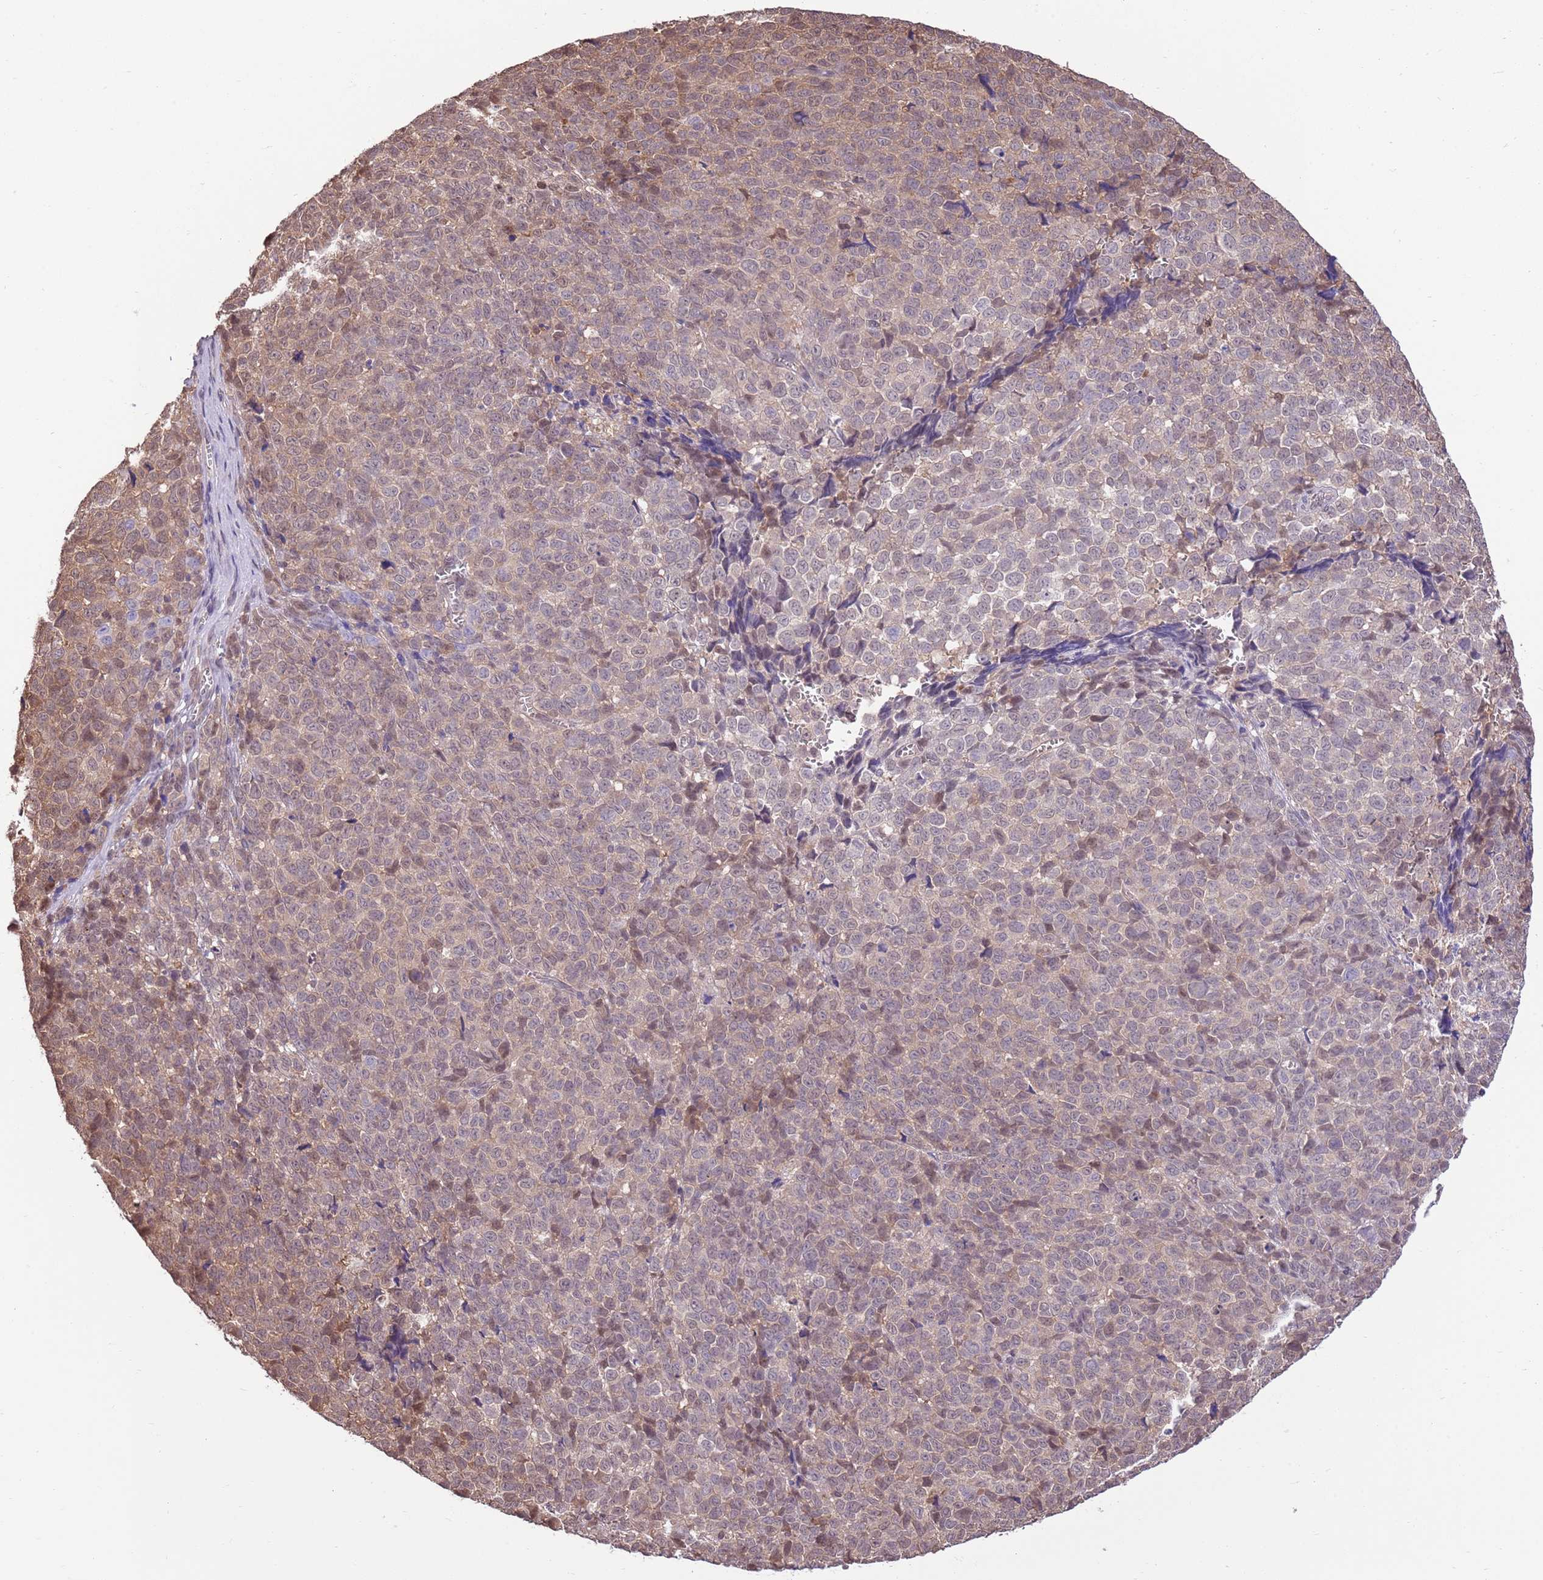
{"staining": {"intensity": "weak", "quantity": "<25%", "location": "cytoplasmic/membranous,nuclear"}, "tissue": "melanoma", "cell_type": "Tumor cells", "image_type": "cancer", "snomed": [{"axis": "morphology", "description": "Malignant melanoma, NOS"}, {"axis": "topography", "description": "Nose, NOS"}], "caption": "The micrograph shows no significant positivity in tumor cells of malignant melanoma. The staining was performed using DAB (3,3'-diaminobenzidine) to visualize the protein expression in brown, while the nuclei were stained in blue with hematoxylin (Magnification: 20x).", "gene": "NSFL1C", "patient": {"sex": "female", "age": 48}}